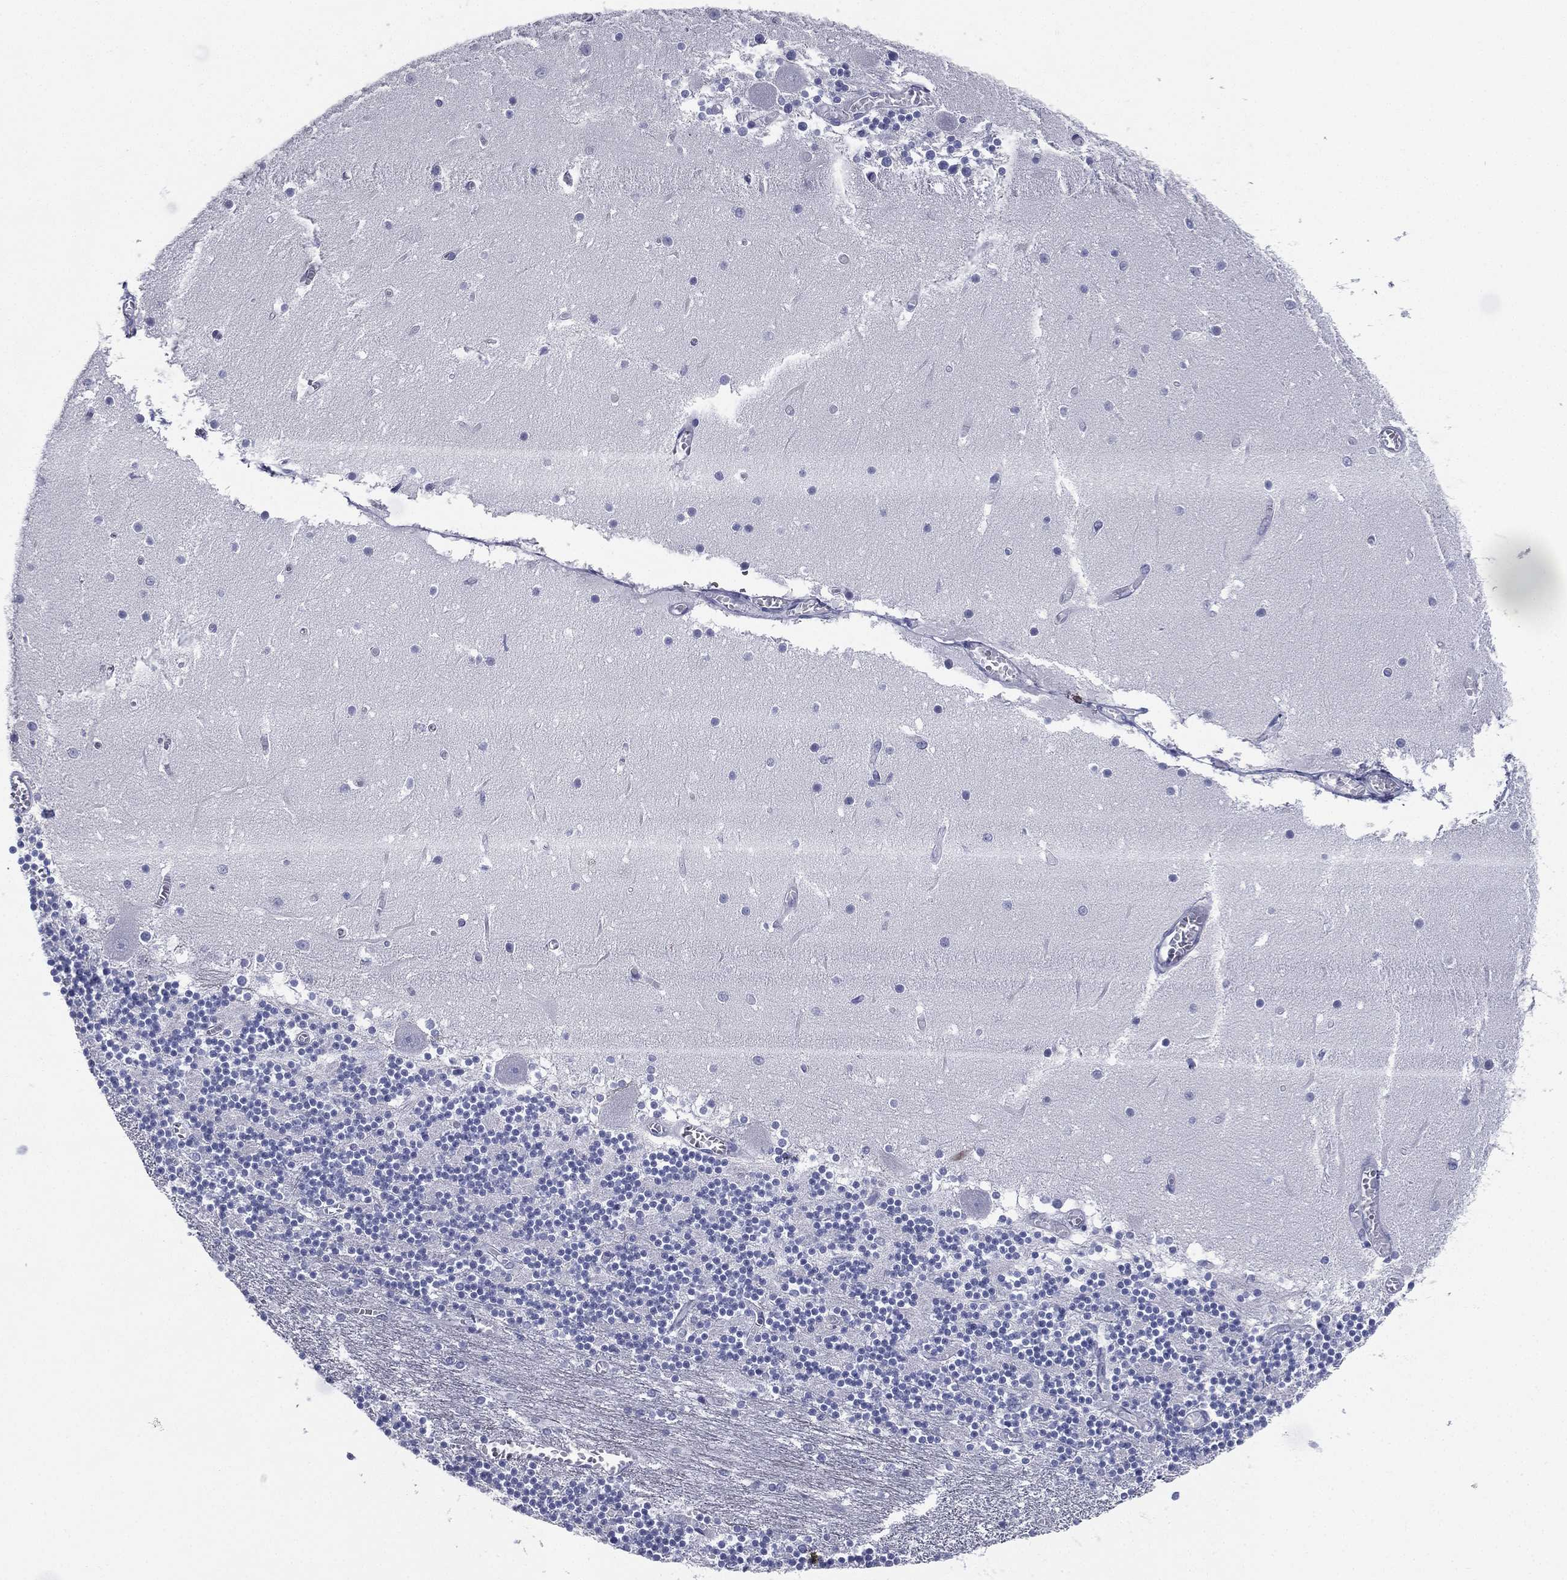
{"staining": {"intensity": "negative", "quantity": "none", "location": "none"}, "tissue": "cerebellum", "cell_type": "Cells in granular layer", "image_type": "normal", "snomed": [{"axis": "morphology", "description": "Normal tissue, NOS"}, {"axis": "topography", "description": "Cerebellum"}], "caption": "There is no significant expression in cells in granular layer of cerebellum. (Stains: DAB (3,3'-diaminobenzidine) immunohistochemistry (IHC) with hematoxylin counter stain, Microscopy: brightfield microscopy at high magnification).", "gene": "FCER2", "patient": {"sex": "female", "age": 28}}